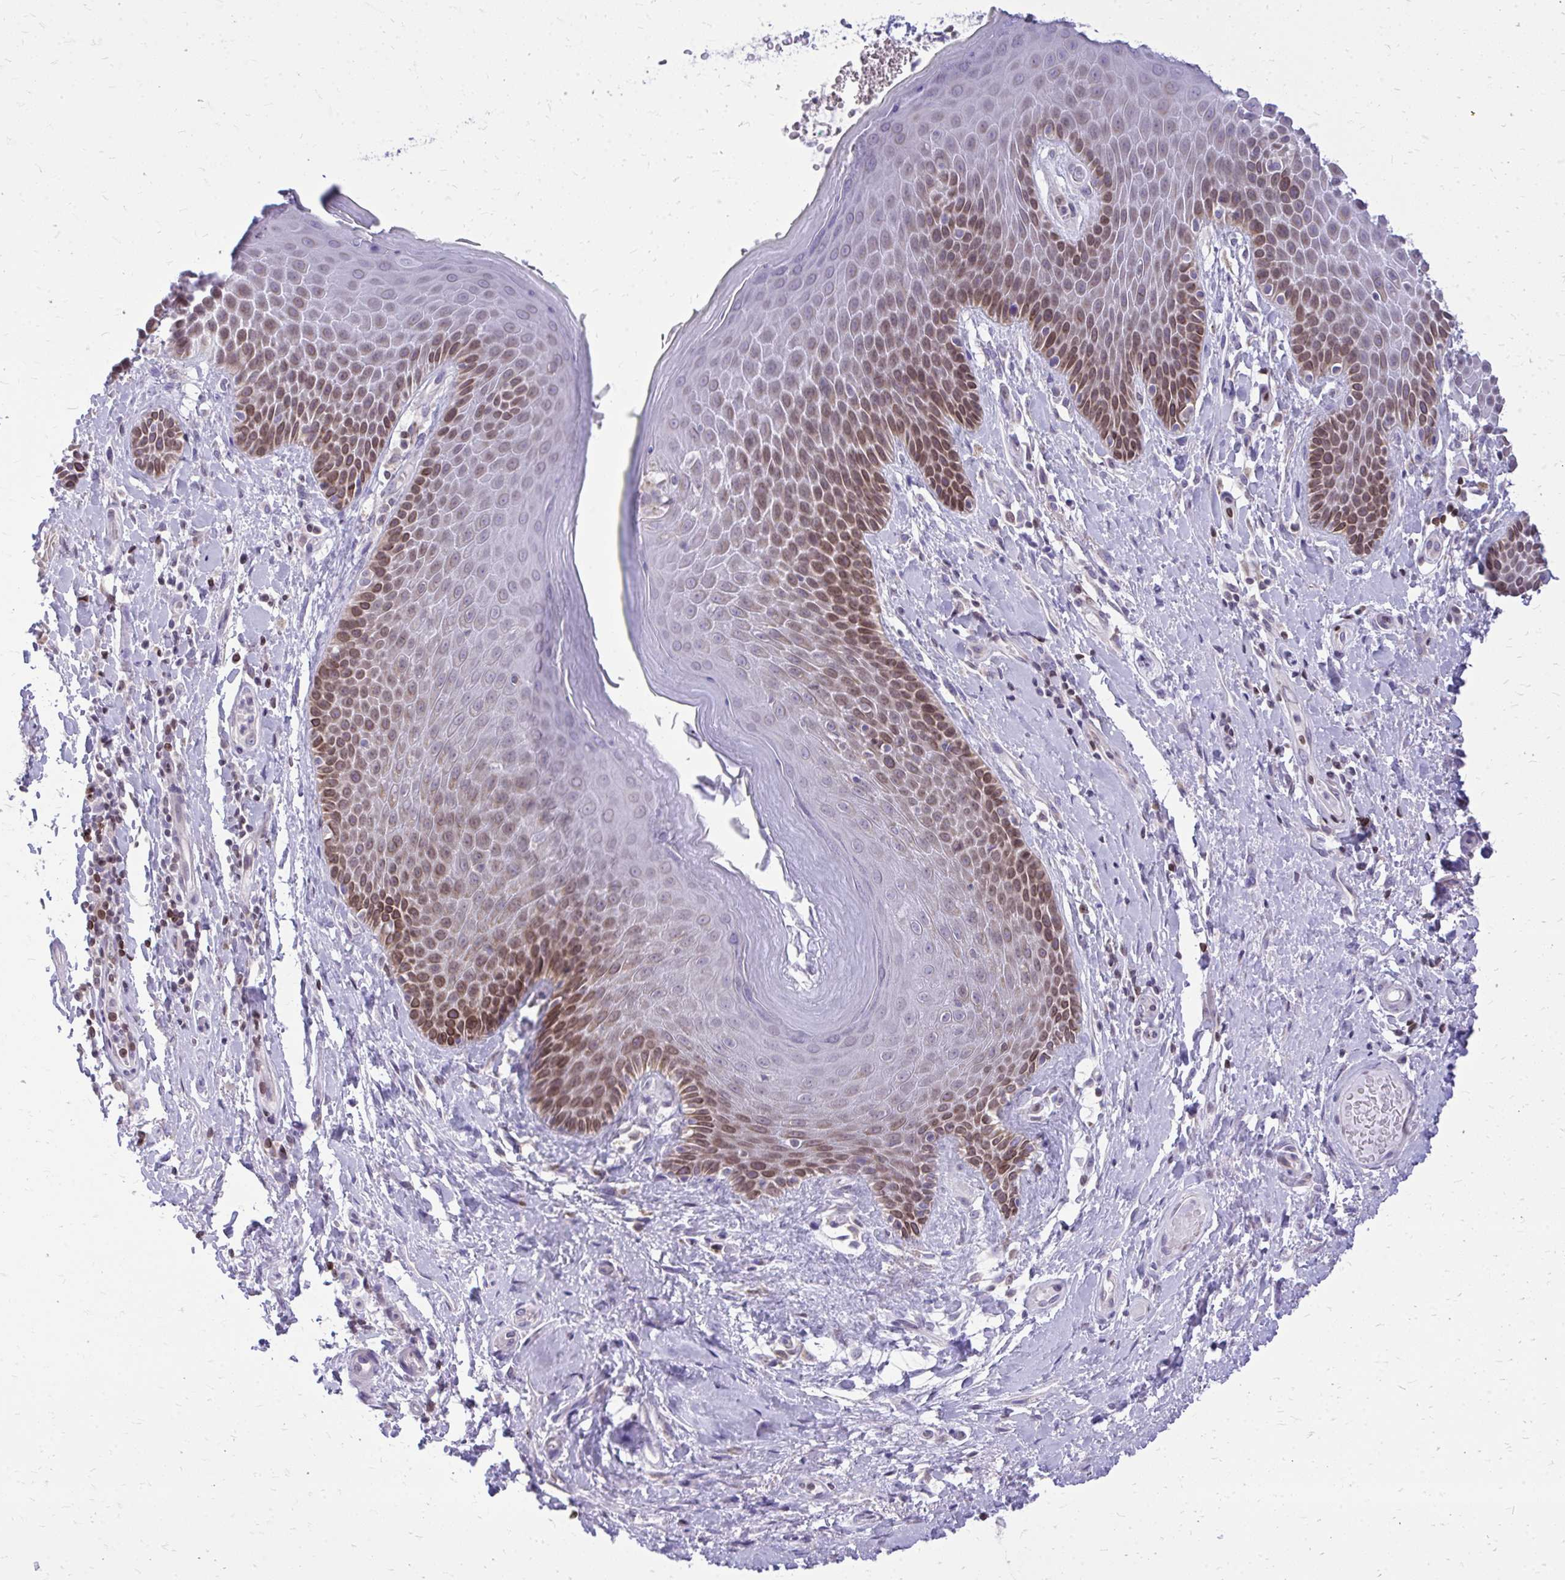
{"staining": {"intensity": "moderate", "quantity": "25%-75%", "location": "cytoplasmic/membranous,nuclear"}, "tissue": "skin", "cell_type": "Epidermal cells", "image_type": "normal", "snomed": [{"axis": "morphology", "description": "Normal tissue, NOS"}, {"axis": "topography", "description": "Anal"}, {"axis": "topography", "description": "Peripheral nerve tissue"}], "caption": "Human skin stained with a brown dye shows moderate cytoplasmic/membranous,nuclear positive staining in about 25%-75% of epidermal cells.", "gene": "RPS6KA2", "patient": {"sex": "male", "age": 51}}